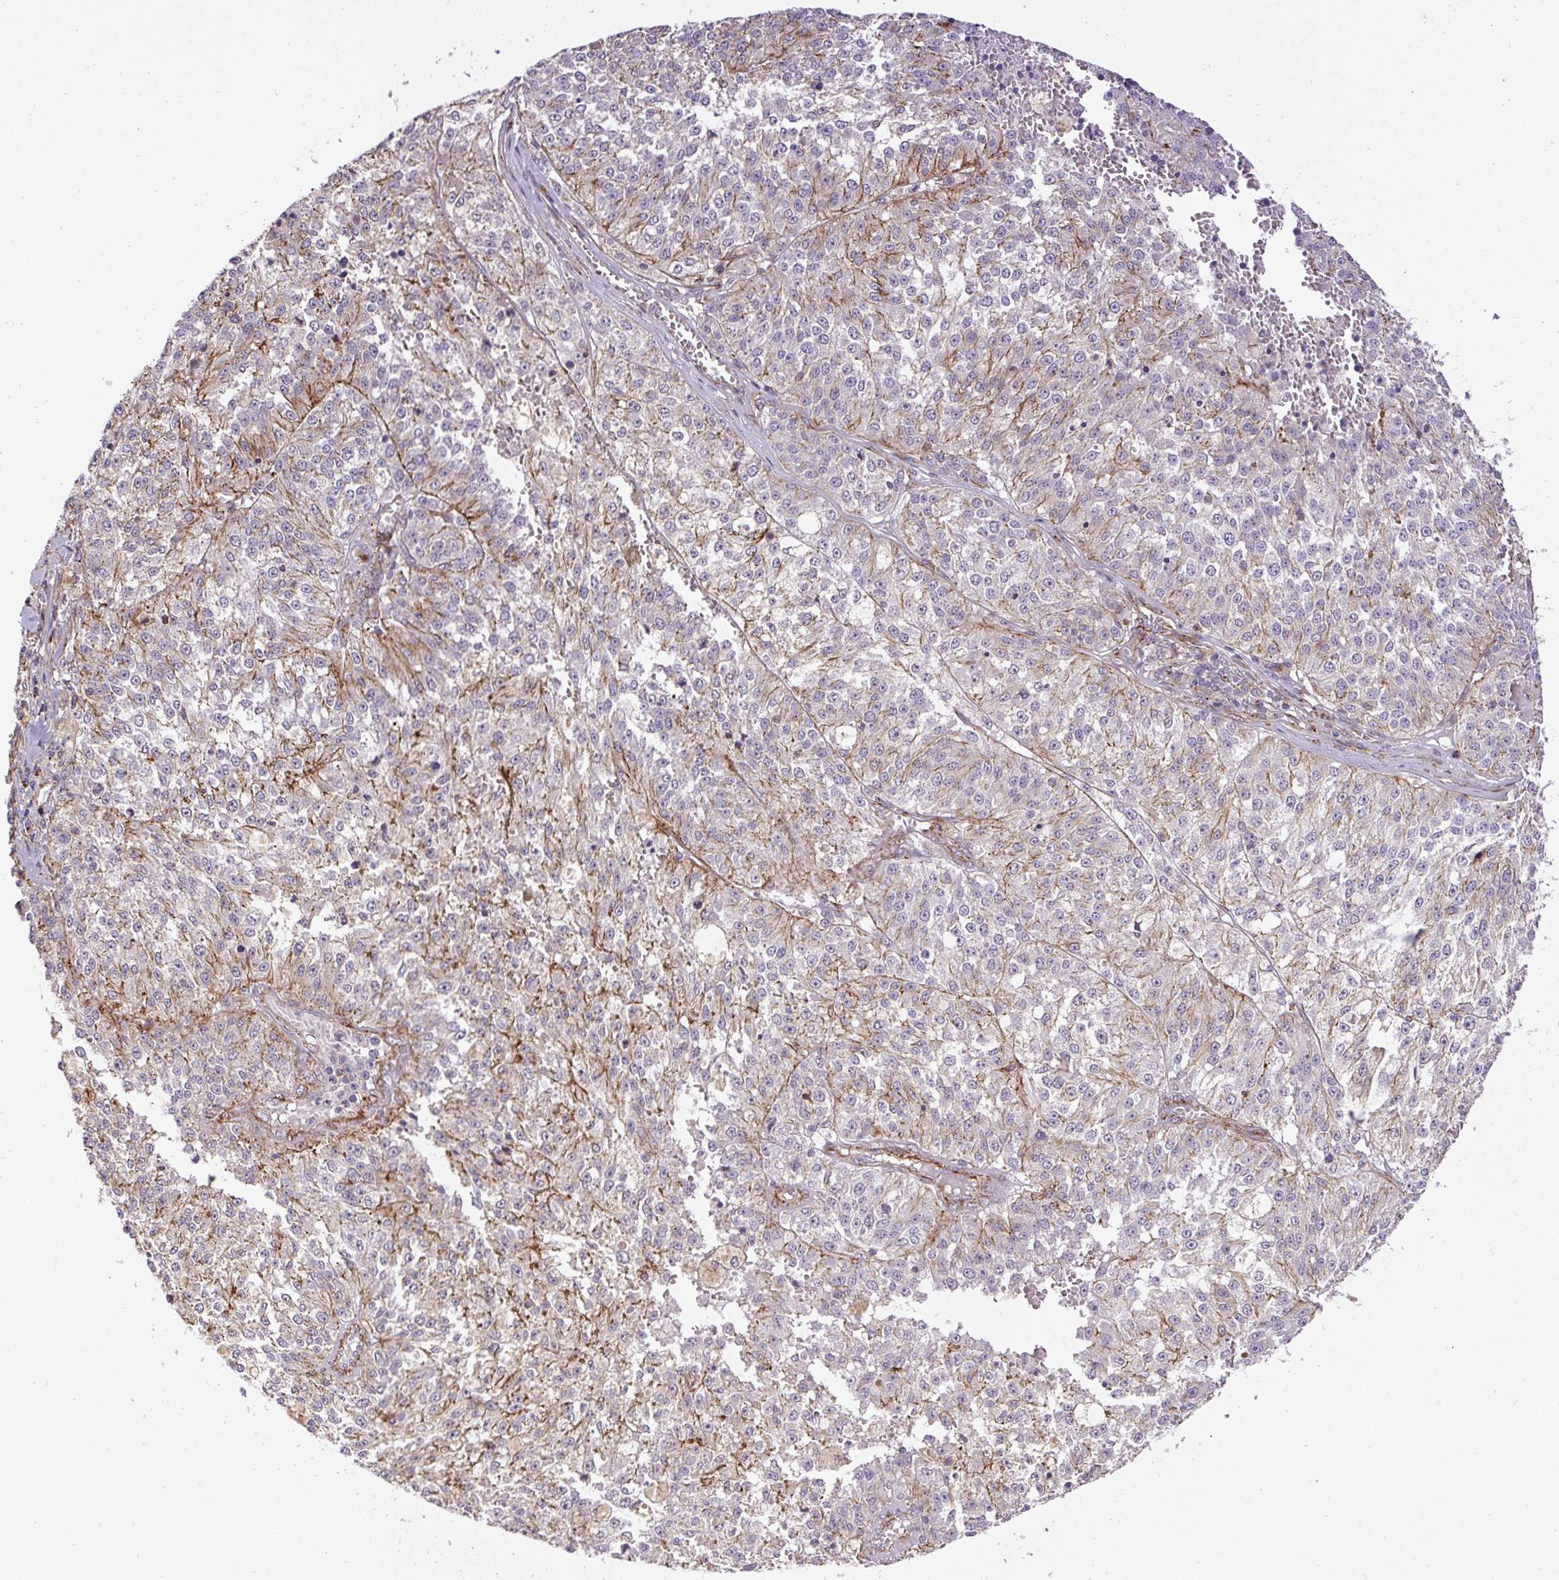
{"staining": {"intensity": "moderate", "quantity": "<25%", "location": "cytoplasmic/membranous"}, "tissue": "melanoma", "cell_type": "Tumor cells", "image_type": "cancer", "snomed": [{"axis": "morphology", "description": "Malignant melanoma, NOS"}, {"axis": "topography", "description": "Skin"}], "caption": "Melanoma stained with a protein marker displays moderate staining in tumor cells.", "gene": "RNF170", "patient": {"sex": "female", "age": 64}}